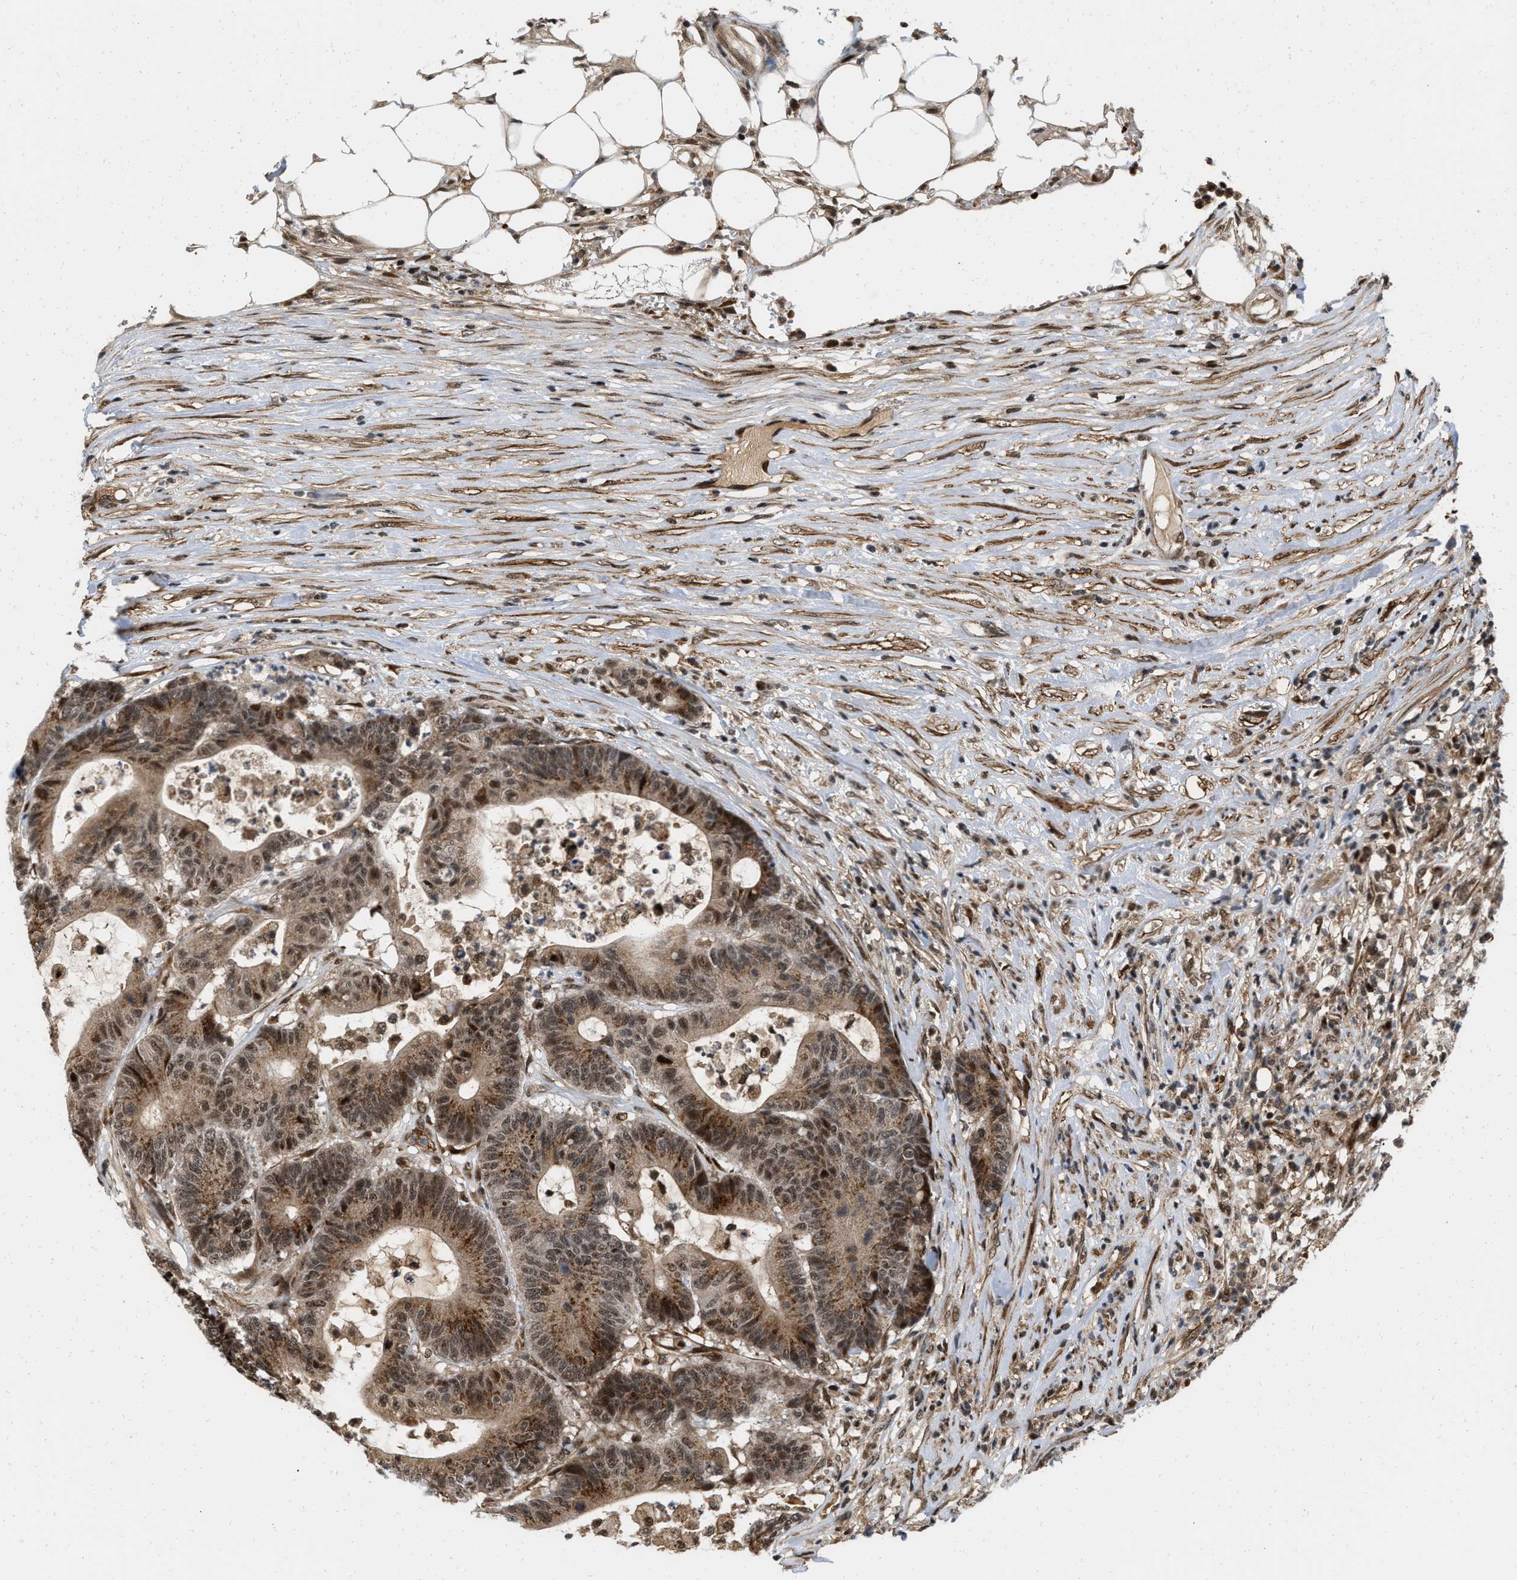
{"staining": {"intensity": "moderate", "quantity": ">75%", "location": "cytoplasmic/membranous,nuclear"}, "tissue": "colorectal cancer", "cell_type": "Tumor cells", "image_type": "cancer", "snomed": [{"axis": "morphology", "description": "Adenocarcinoma, NOS"}, {"axis": "topography", "description": "Colon"}], "caption": "This is an image of IHC staining of colorectal cancer (adenocarcinoma), which shows moderate expression in the cytoplasmic/membranous and nuclear of tumor cells.", "gene": "ANKRD11", "patient": {"sex": "female", "age": 84}}